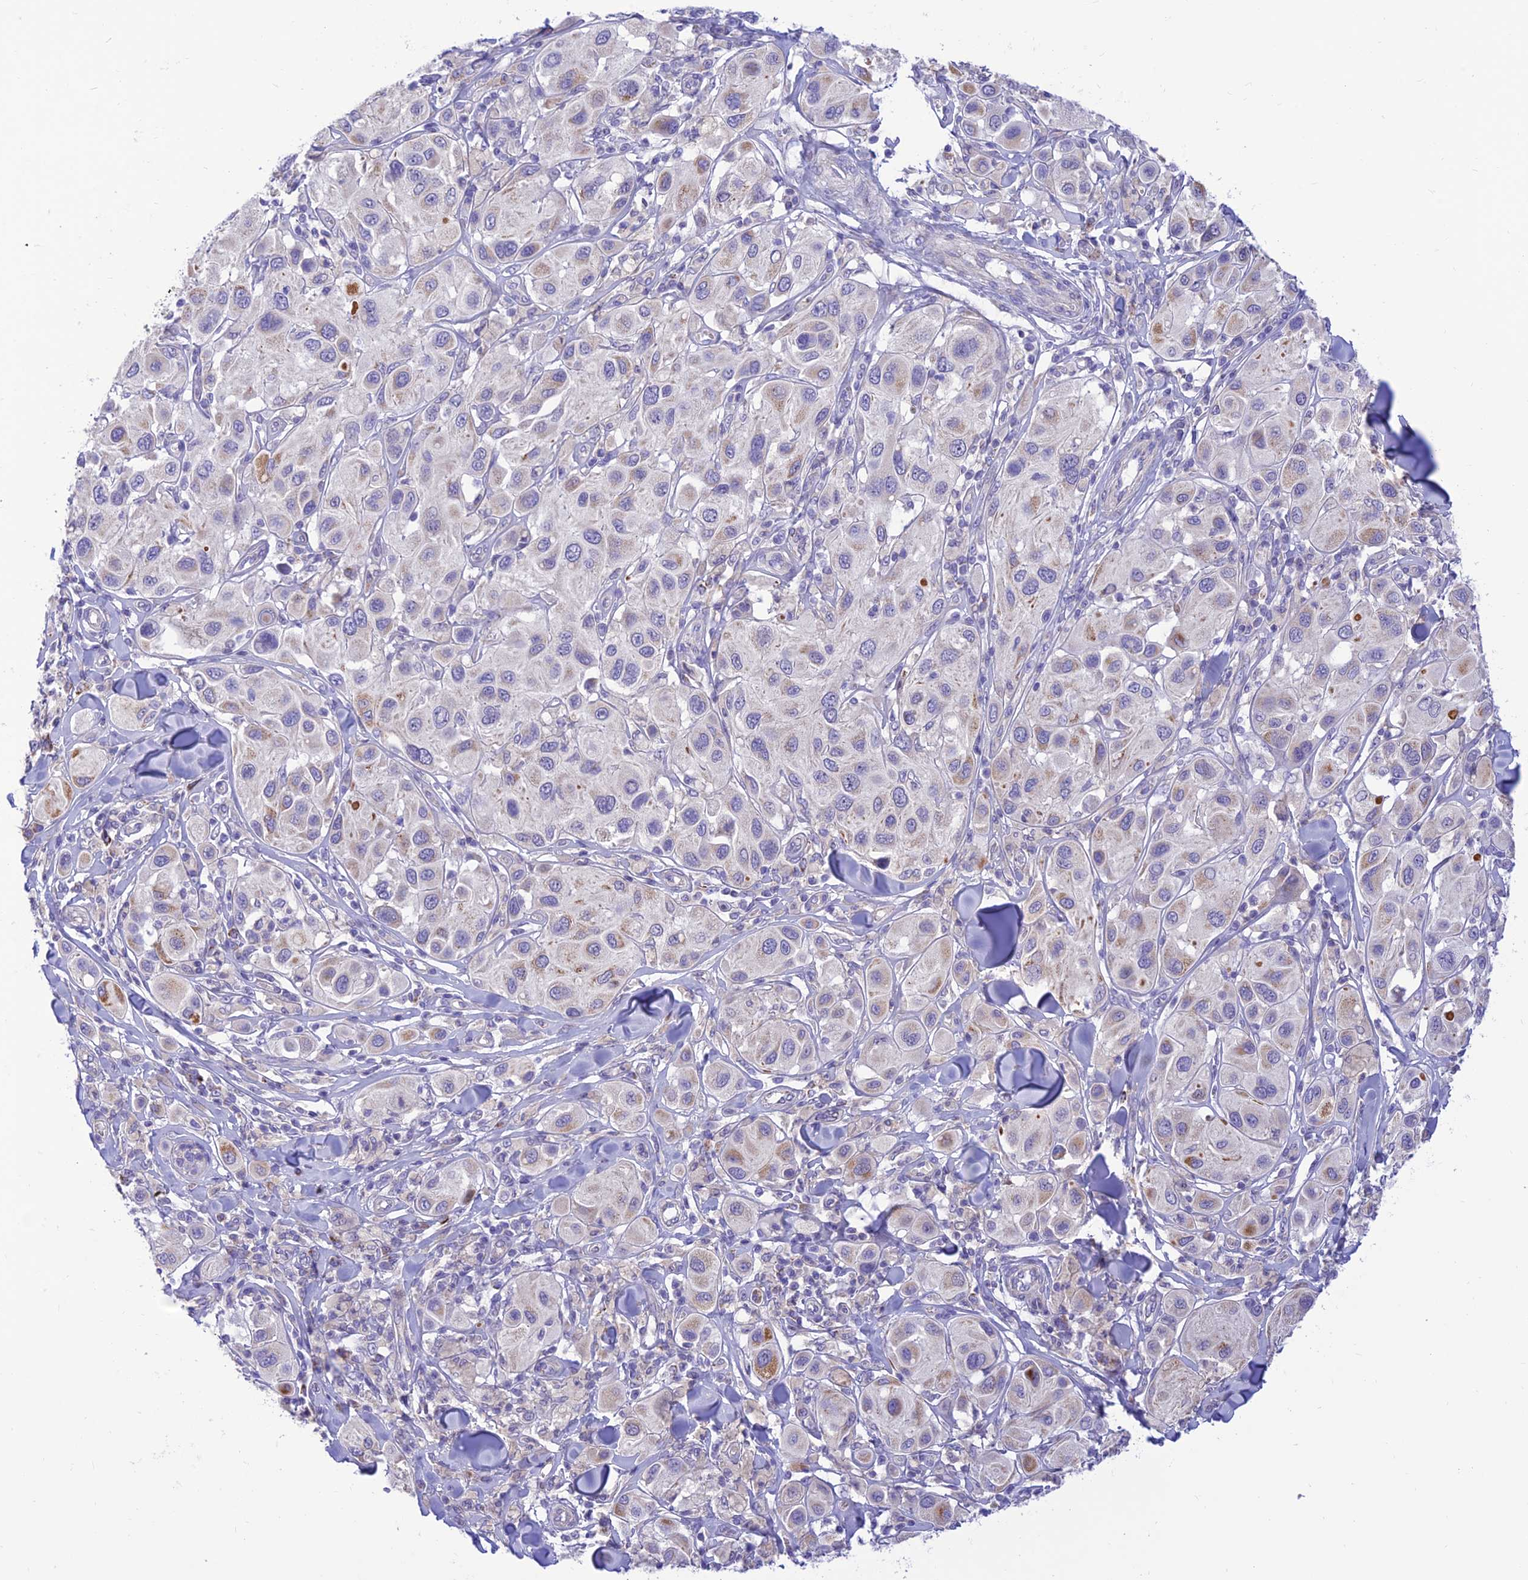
{"staining": {"intensity": "moderate", "quantity": "<25%", "location": "cytoplasmic/membranous"}, "tissue": "melanoma", "cell_type": "Tumor cells", "image_type": "cancer", "snomed": [{"axis": "morphology", "description": "Malignant melanoma, Metastatic site"}, {"axis": "topography", "description": "Skin"}], "caption": "An immunohistochemistry (IHC) image of tumor tissue is shown. Protein staining in brown shows moderate cytoplasmic/membranous positivity in malignant melanoma (metastatic site) within tumor cells.", "gene": "FAM186B", "patient": {"sex": "male", "age": 41}}